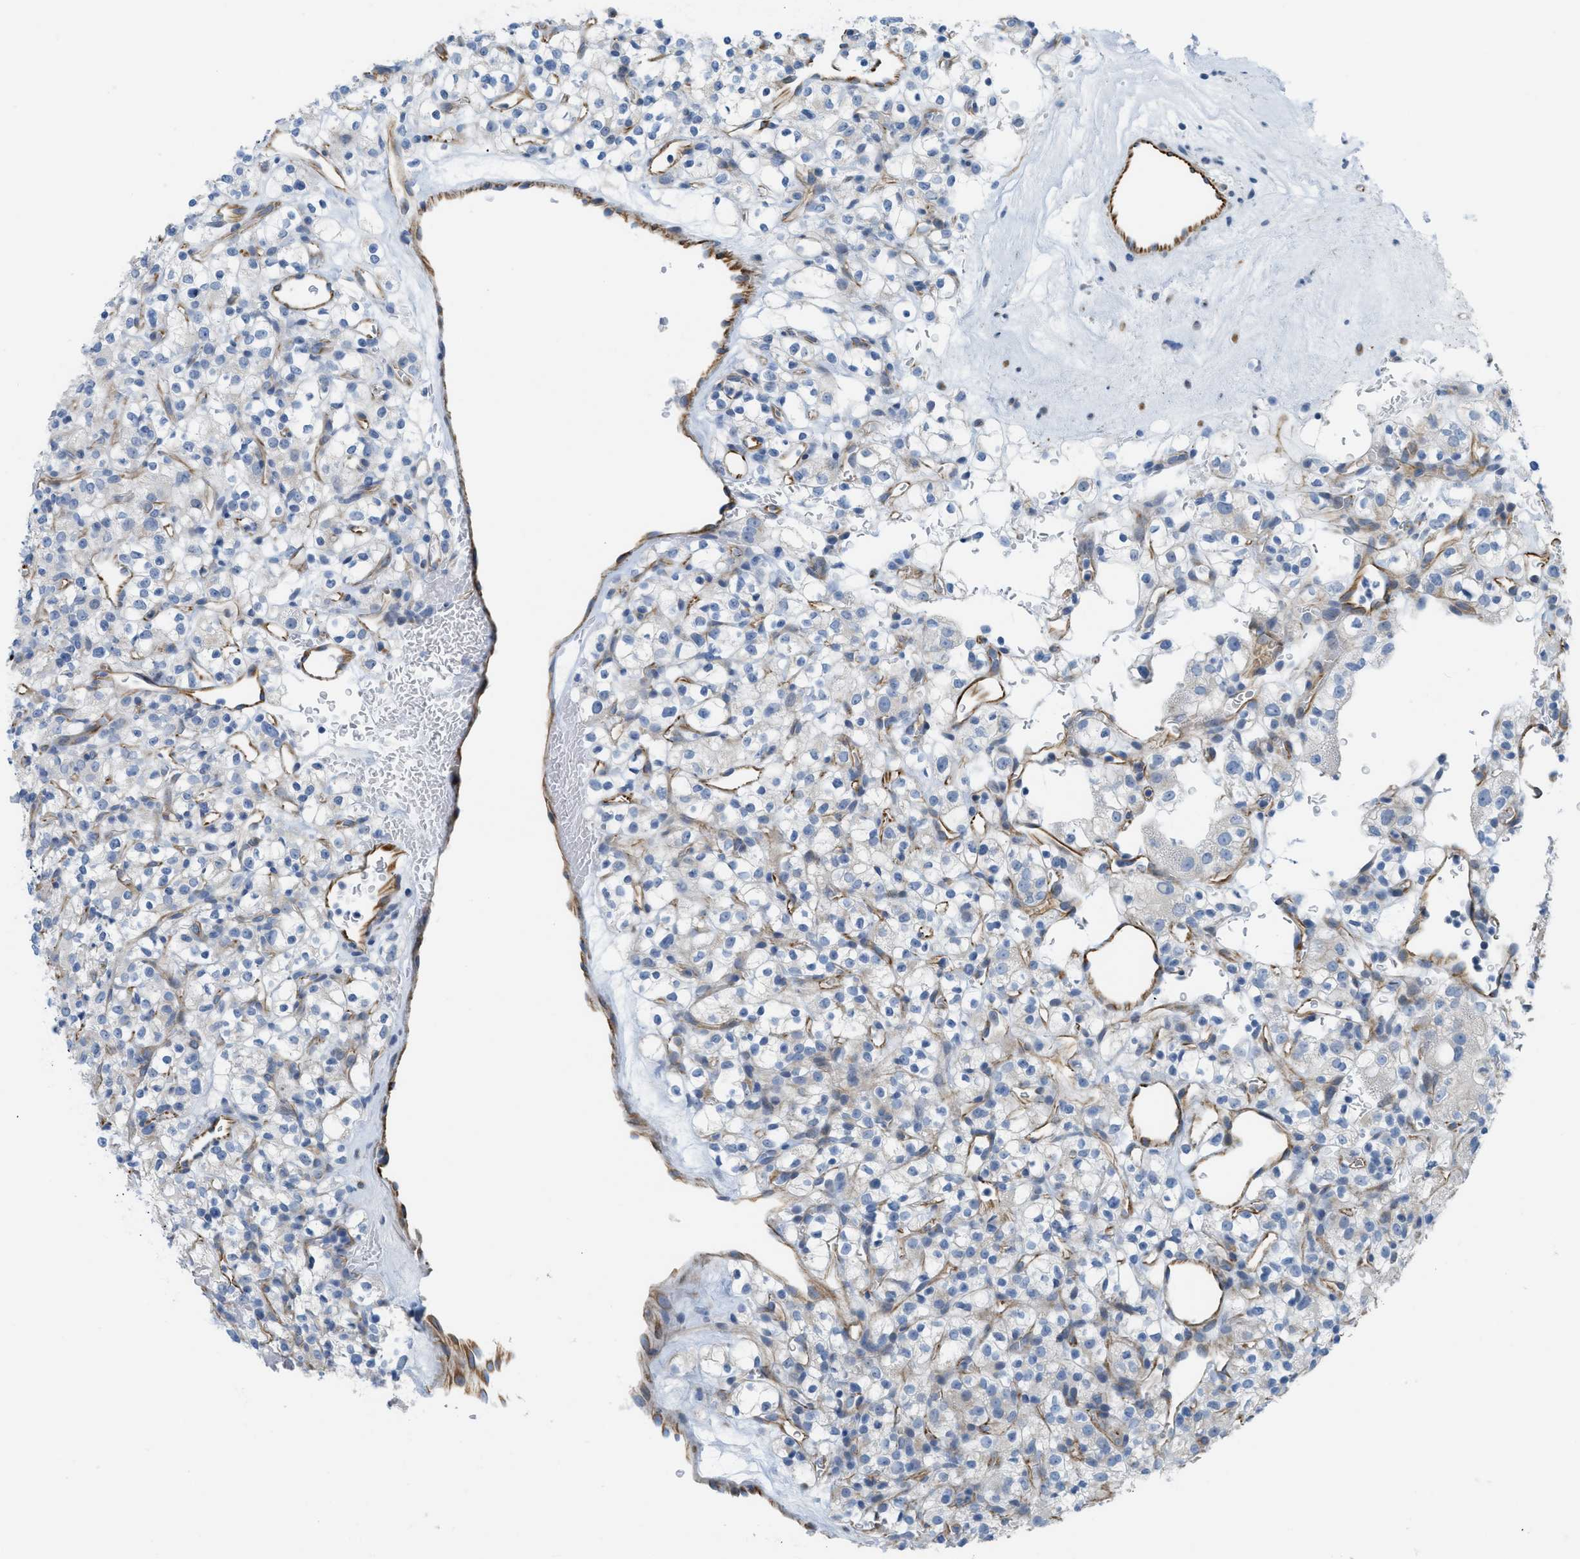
{"staining": {"intensity": "negative", "quantity": "none", "location": "none"}, "tissue": "renal cancer", "cell_type": "Tumor cells", "image_type": "cancer", "snomed": [{"axis": "morphology", "description": "Normal tissue, NOS"}, {"axis": "morphology", "description": "Adenocarcinoma, NOS"}, {"axis": "topography", "description": "Kidney"}], "caption": "The micrograph demonstrates no significant staining in tumor cells of adenocarcinoma (renal).", "gene": "SLC12A1", "patient": {"sex": "female", "age": 72}}